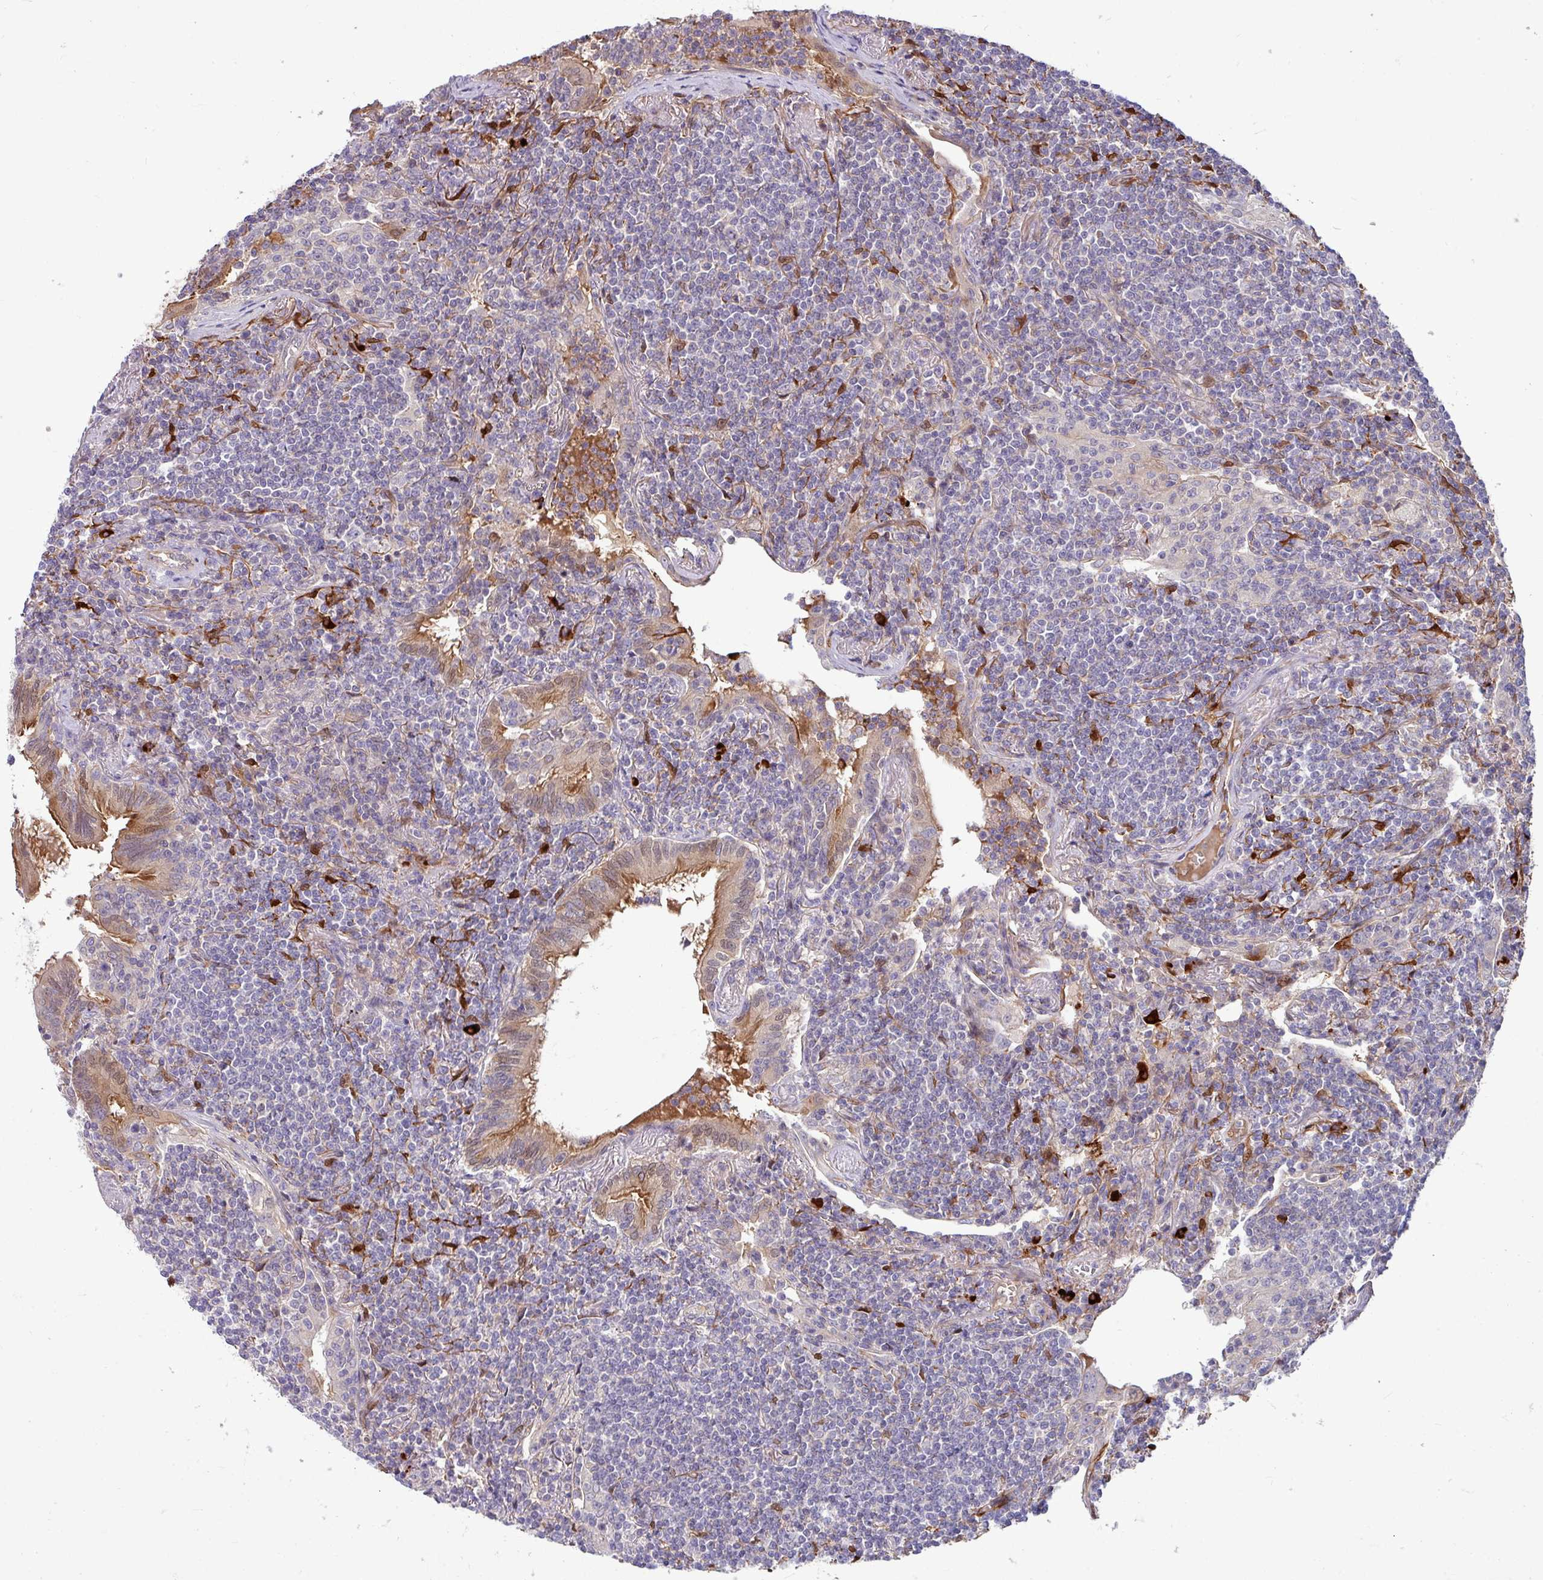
{"staining": {"intensity": "negative", "quantity": "none", "location": "none"}, "tissue": "lymphoma", "cell_type": "Tumor cells", "image_type": "cancer", "snomed": [{"axis": "morphology", "description": "Malignant lymphoma, non-Hodgkin's type, Low grade"}, {"axis": "topography", "description": "Lung"}], "caption": "Histopathology image shows no protein positivity in tumor cells of malignant lymphoma, non-Hodgkin's type (low-grade) tissue. (DAB immunohistochemistry (IHC), high magnification).", "gene": "B4GALNT4", "patient": {"sex": "female", "age": 71}}